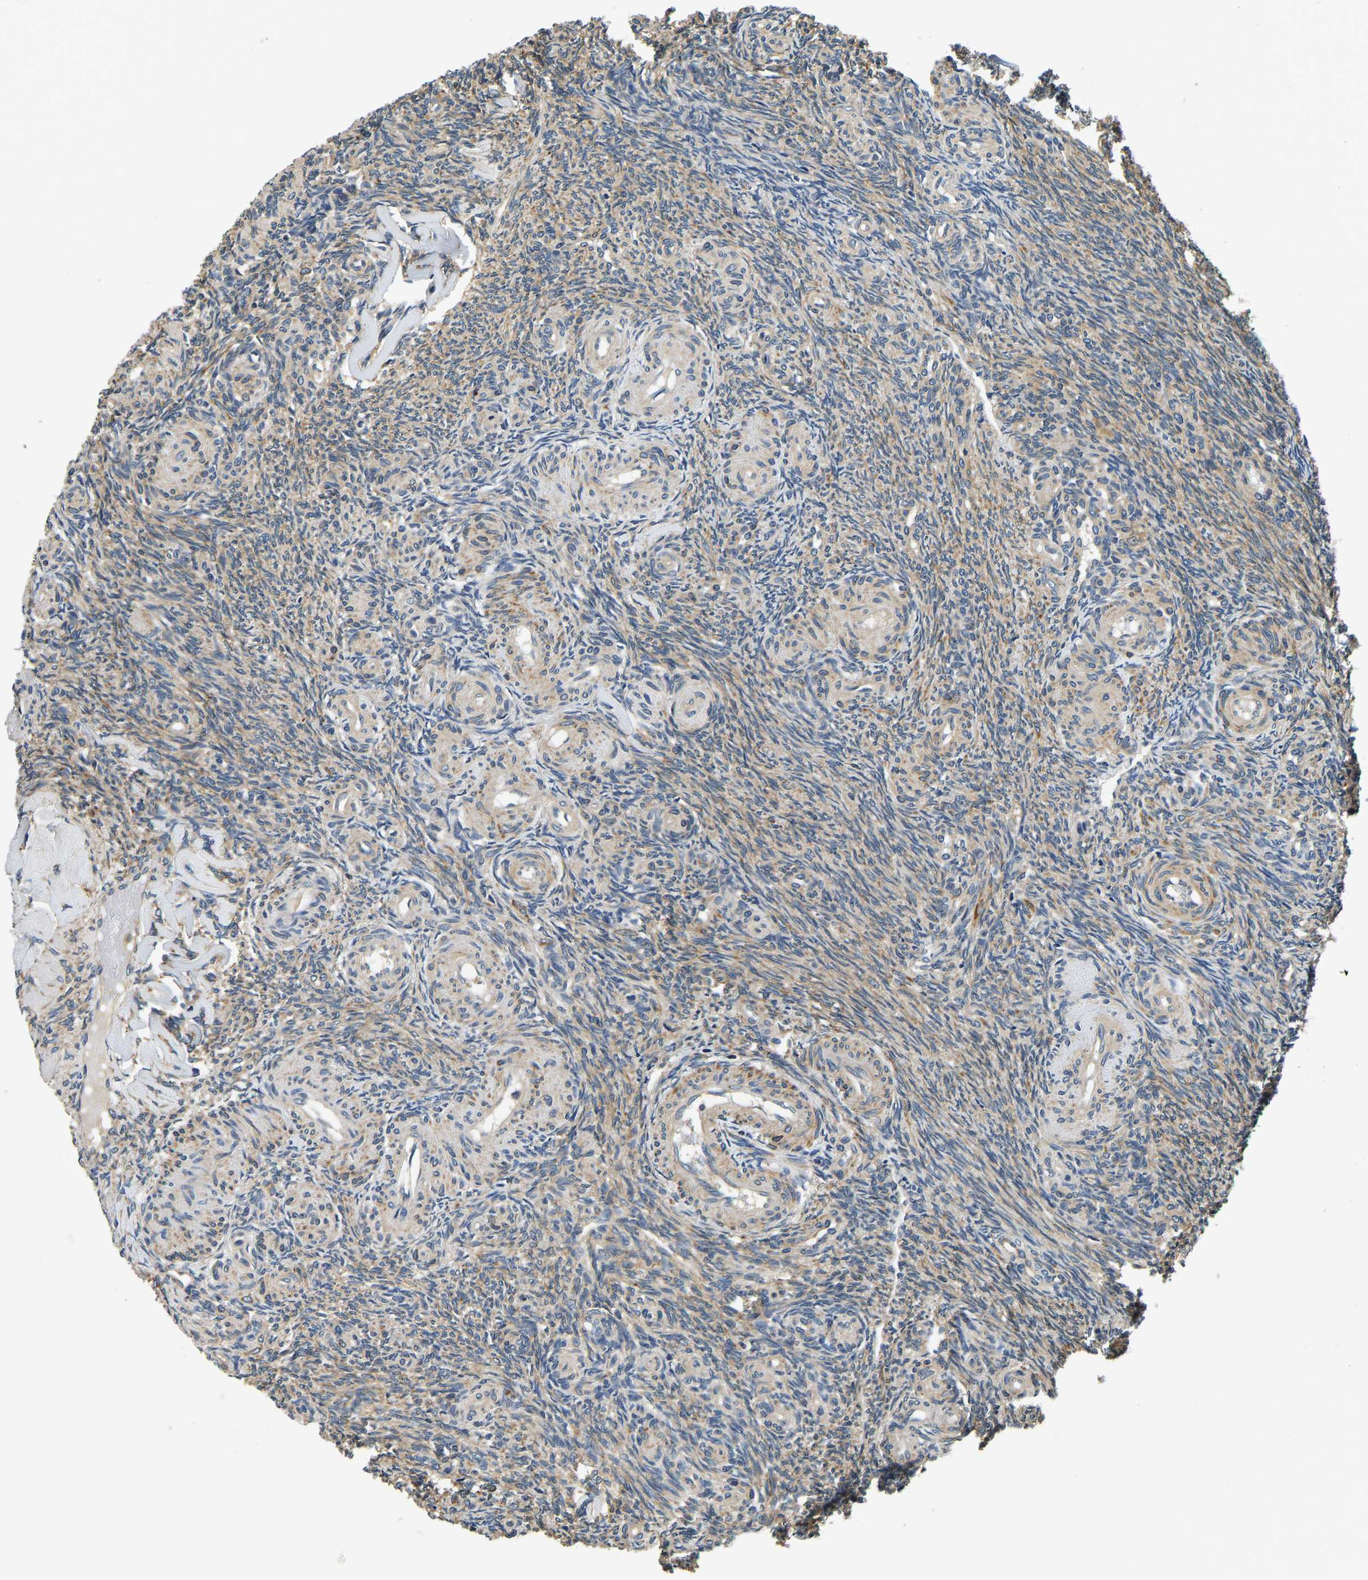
{"staining": {"intensity": "moderate", "quantity": ">75%", "location": "cytoplasmic/membranous"}, "tissue": "ovary", "cell_type": "Follicle cells", "image_type": "normal", "snomed": [{"axis": "morphology", "description": "Normal tissue, NOS"}, {"axis": "topography", "description": "Ovary"}], "caption": "Approximately >75% of follicle cells in benign ovary demonstrate moderate cytoplasmic/membranous protein staining as visualized by brown immunohistochemical staining.", "gene": "RESF1", "patient": {"sex": "female", "age": 41}}